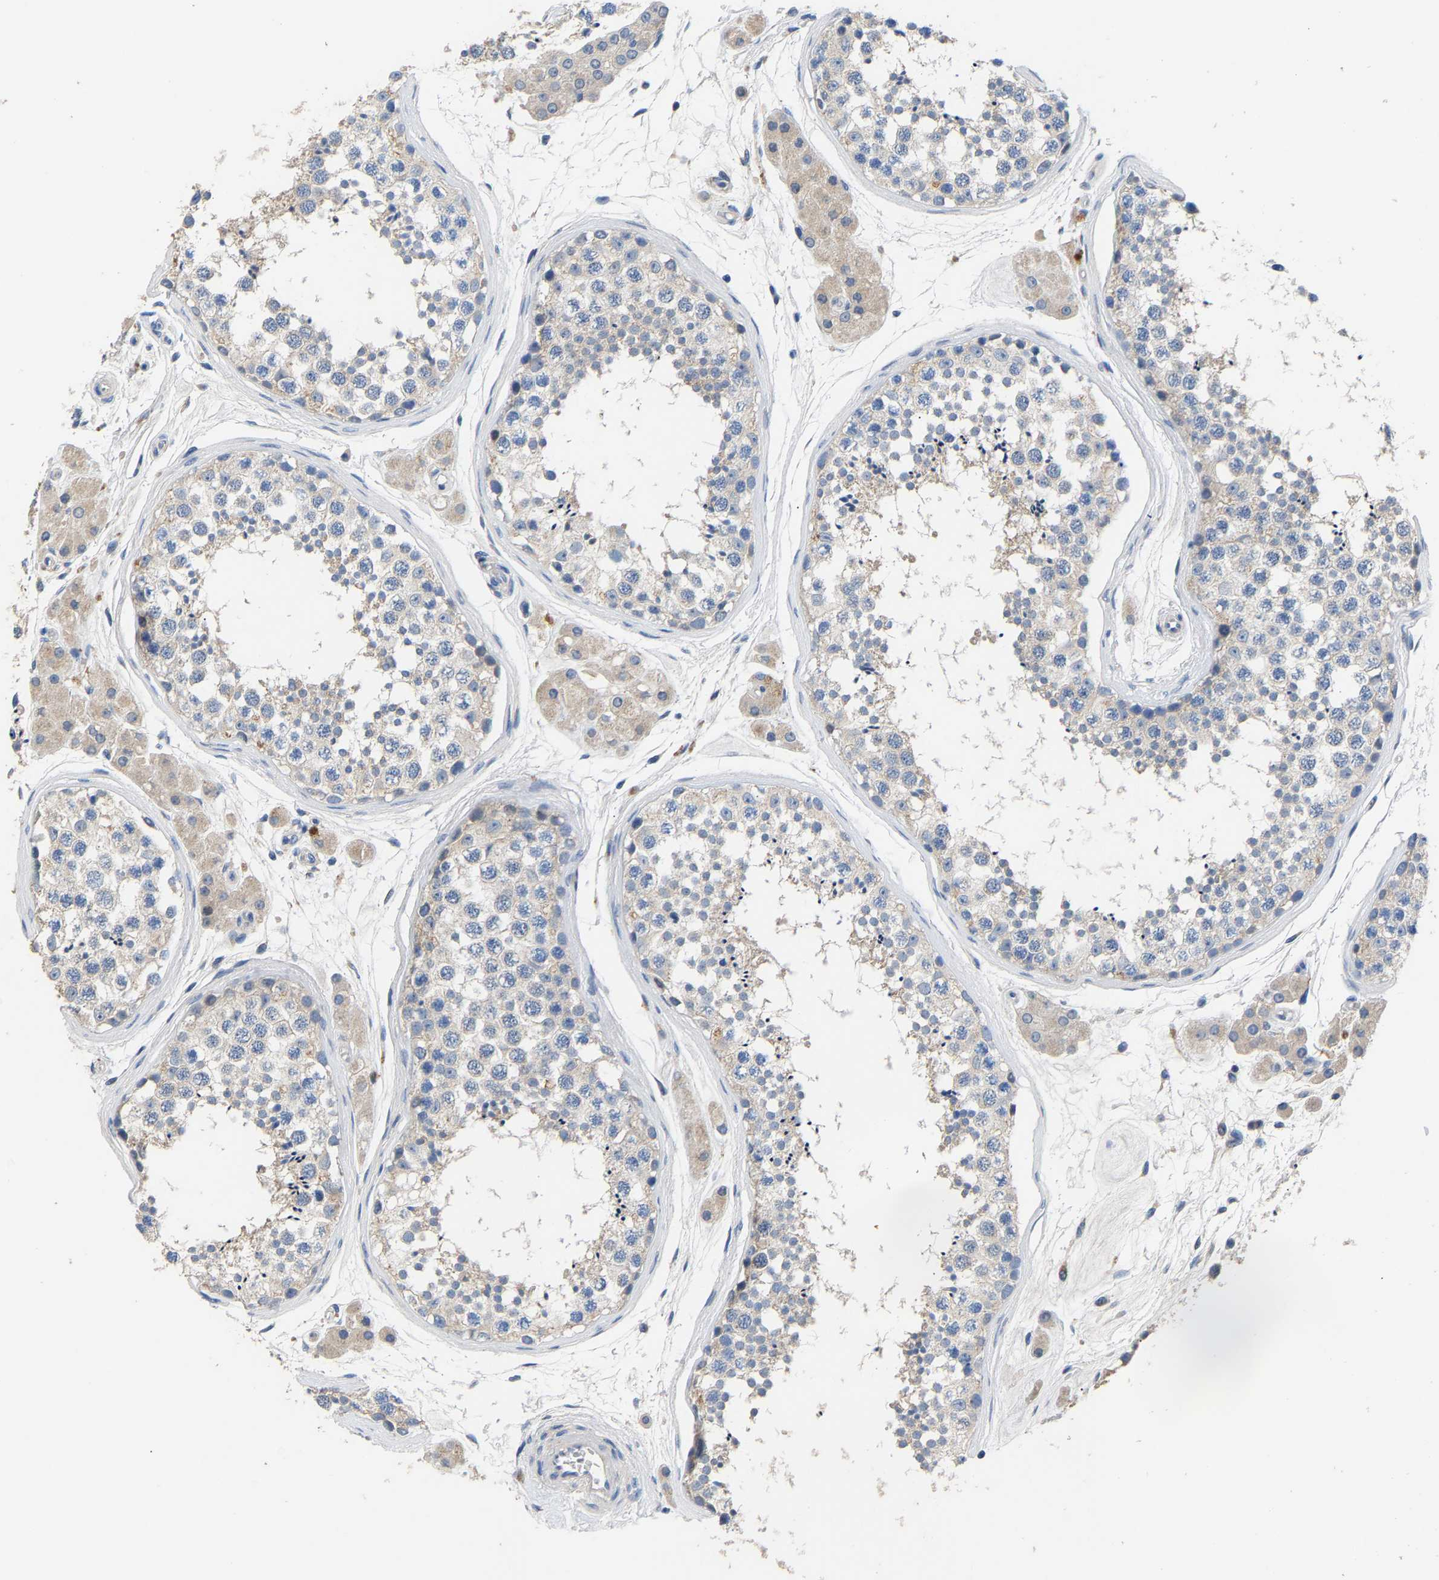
{"staining": {"intensity": "weak", "quantity": "<25%", "location": "cytoplasmic/membranous"}, "tissue": "testis", "cell_type": "Cells in seminiferous ducts", "image_type": "normal", "snomed": [{"axis": "morphology", "description": "Normal tissue, NOS"}, {"axis": "topography", "description": "Testis"}], "caption": "Immunohistochemistry (IHC) histopathology image of benign human testis stained for a protein (brown), which demonstrates no staining in cells in seminiferous ducts.", "gene": "CCDC171", "patient": {"sex": "male", "age": 56}}